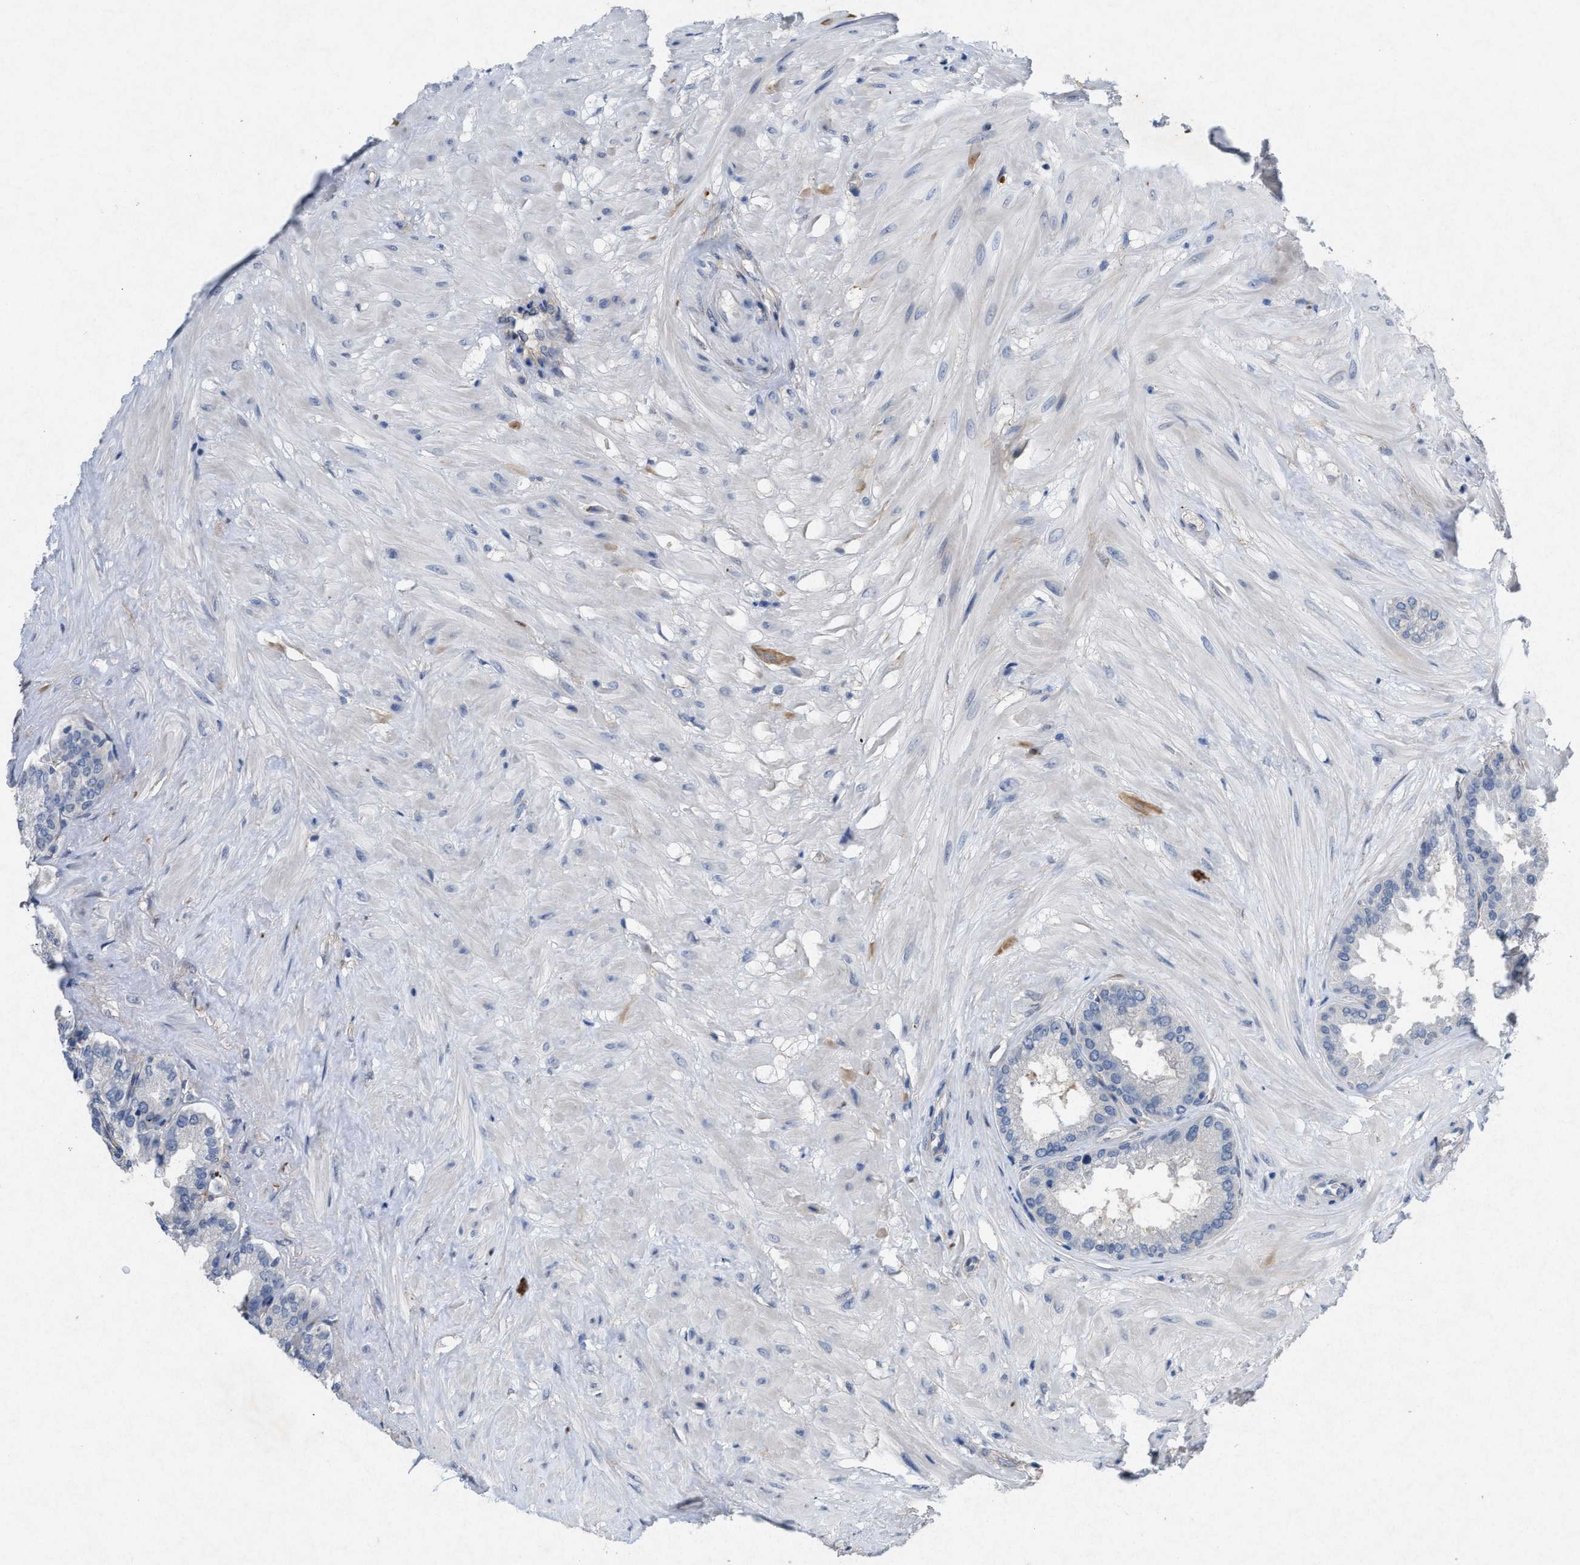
{"staining": {"intensity": "negative", "quantity": "none", "location": "none"}, "tissue": "seminal vesicle", "cell_type": "Glandular cells", "image_type": "normal", "snomed": [{"axis": "morphology", "description": "Normal tissue, NOS"}, {"axis": "topography", "description": "Seminal veicle"}], "caption": "Glandular cells show no significant staining in normal seminal vesicle. Brightfield microscopy of immunohistochemistry (IHC) stained with DAB (3,3'-diaminobenzidine) (brown) and hematoxylin (blue), captured at high magnification.", "gene": "PDGFRA", "patient": {"sex": "male", "age": 46}}